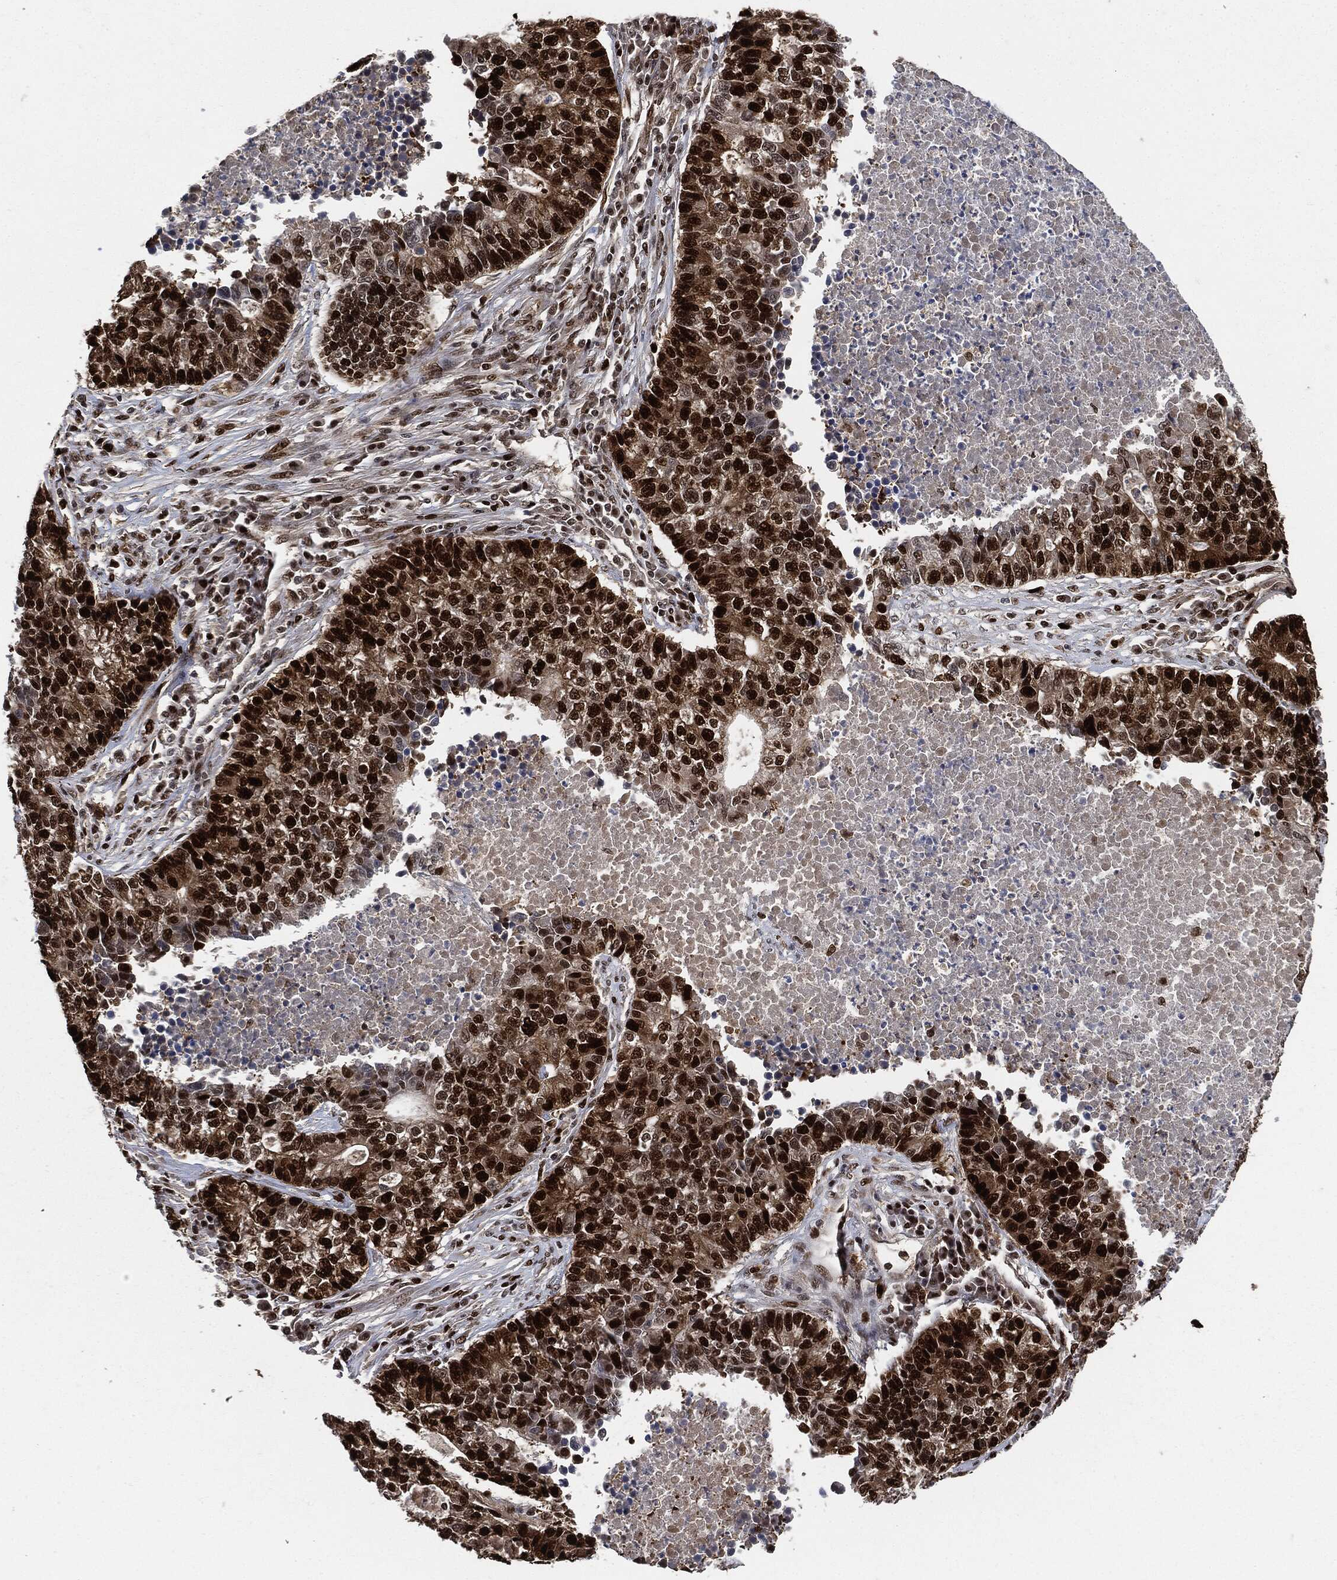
{"staining": {"intensity": "strong", "quantity": ">75%", "location": "nuclear"}, "tissue": "lung cancer", "cell_type": "Tumor cells", "image_type": "cancer", "snomed": [{"axis": "morphology", "description": "Adenocarcinoma, NOS"}, {"axis": "topography", "description": "Lung"}], "caption": "High-power microscopy captured an immunohistochemistry image of lung adenocarcinoma, revealing strong nuclear staining in approximately >75% of tumor cells.", "gene": "PCNA", "patient": {"sex": "male", "age": 57}}